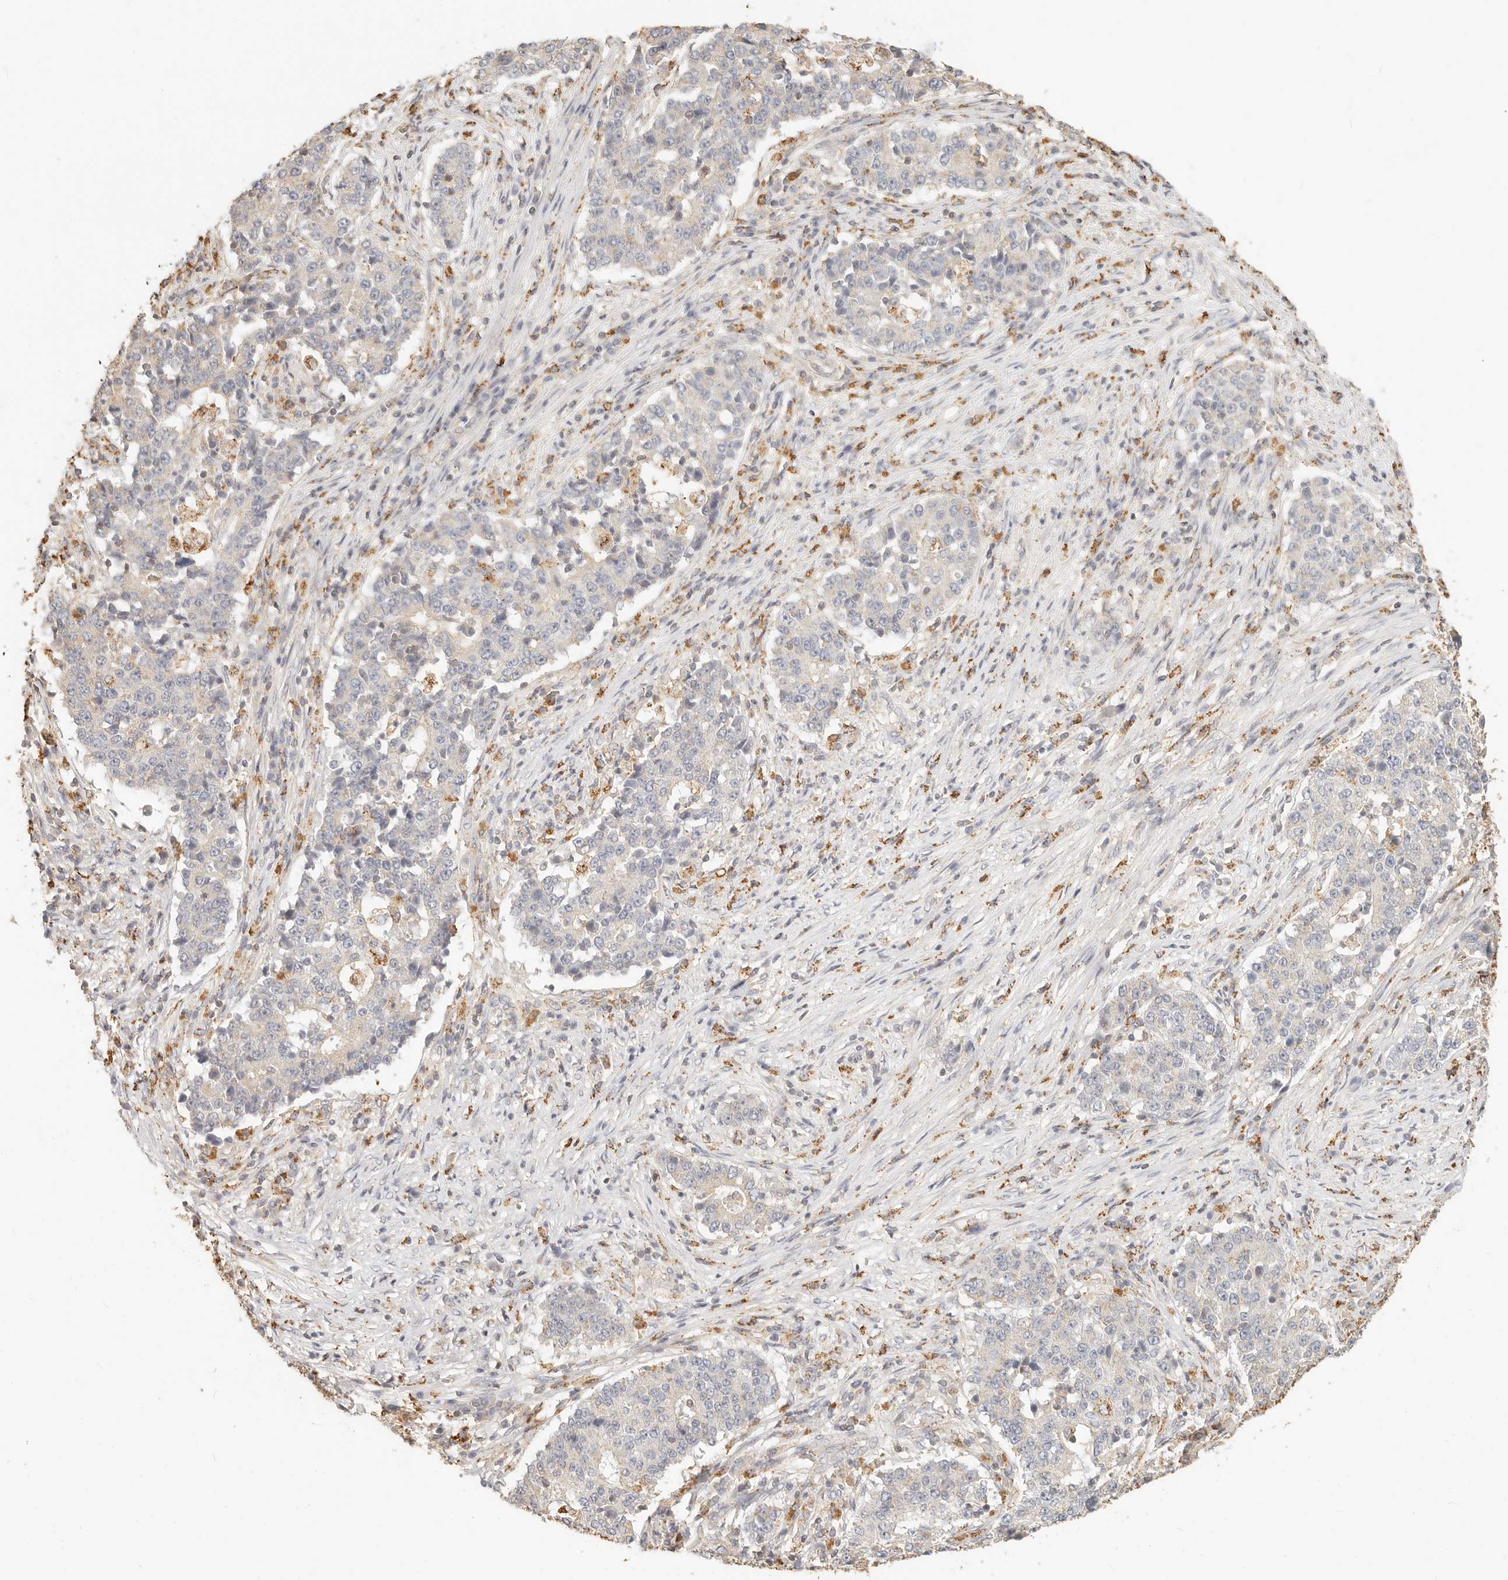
{"staining": {"intensity": "negative", "quantity": "none", "location": "none"}, "tissue": "stomach cancer", "cell_type": "Tumor cells", "image_type": "cancer", "snomed": [{"axis": "morphology", "description": "Adenocarcinoma, NOS"}, {"axis": "topography", "description": "Stomach"}], "caption": "High power microscopy histopathology image of an IHC micrograph of adenocarcinoma (stomach), revealing no significant positivity in tumor cells. The staining was performed using DAB to visualize the protein expression in brown, while the nuclei were stained in blue with hematoxylin (Magnification: 20x).", "gene": "CNMD", "patient": {"sex": "male", "age": 59}}